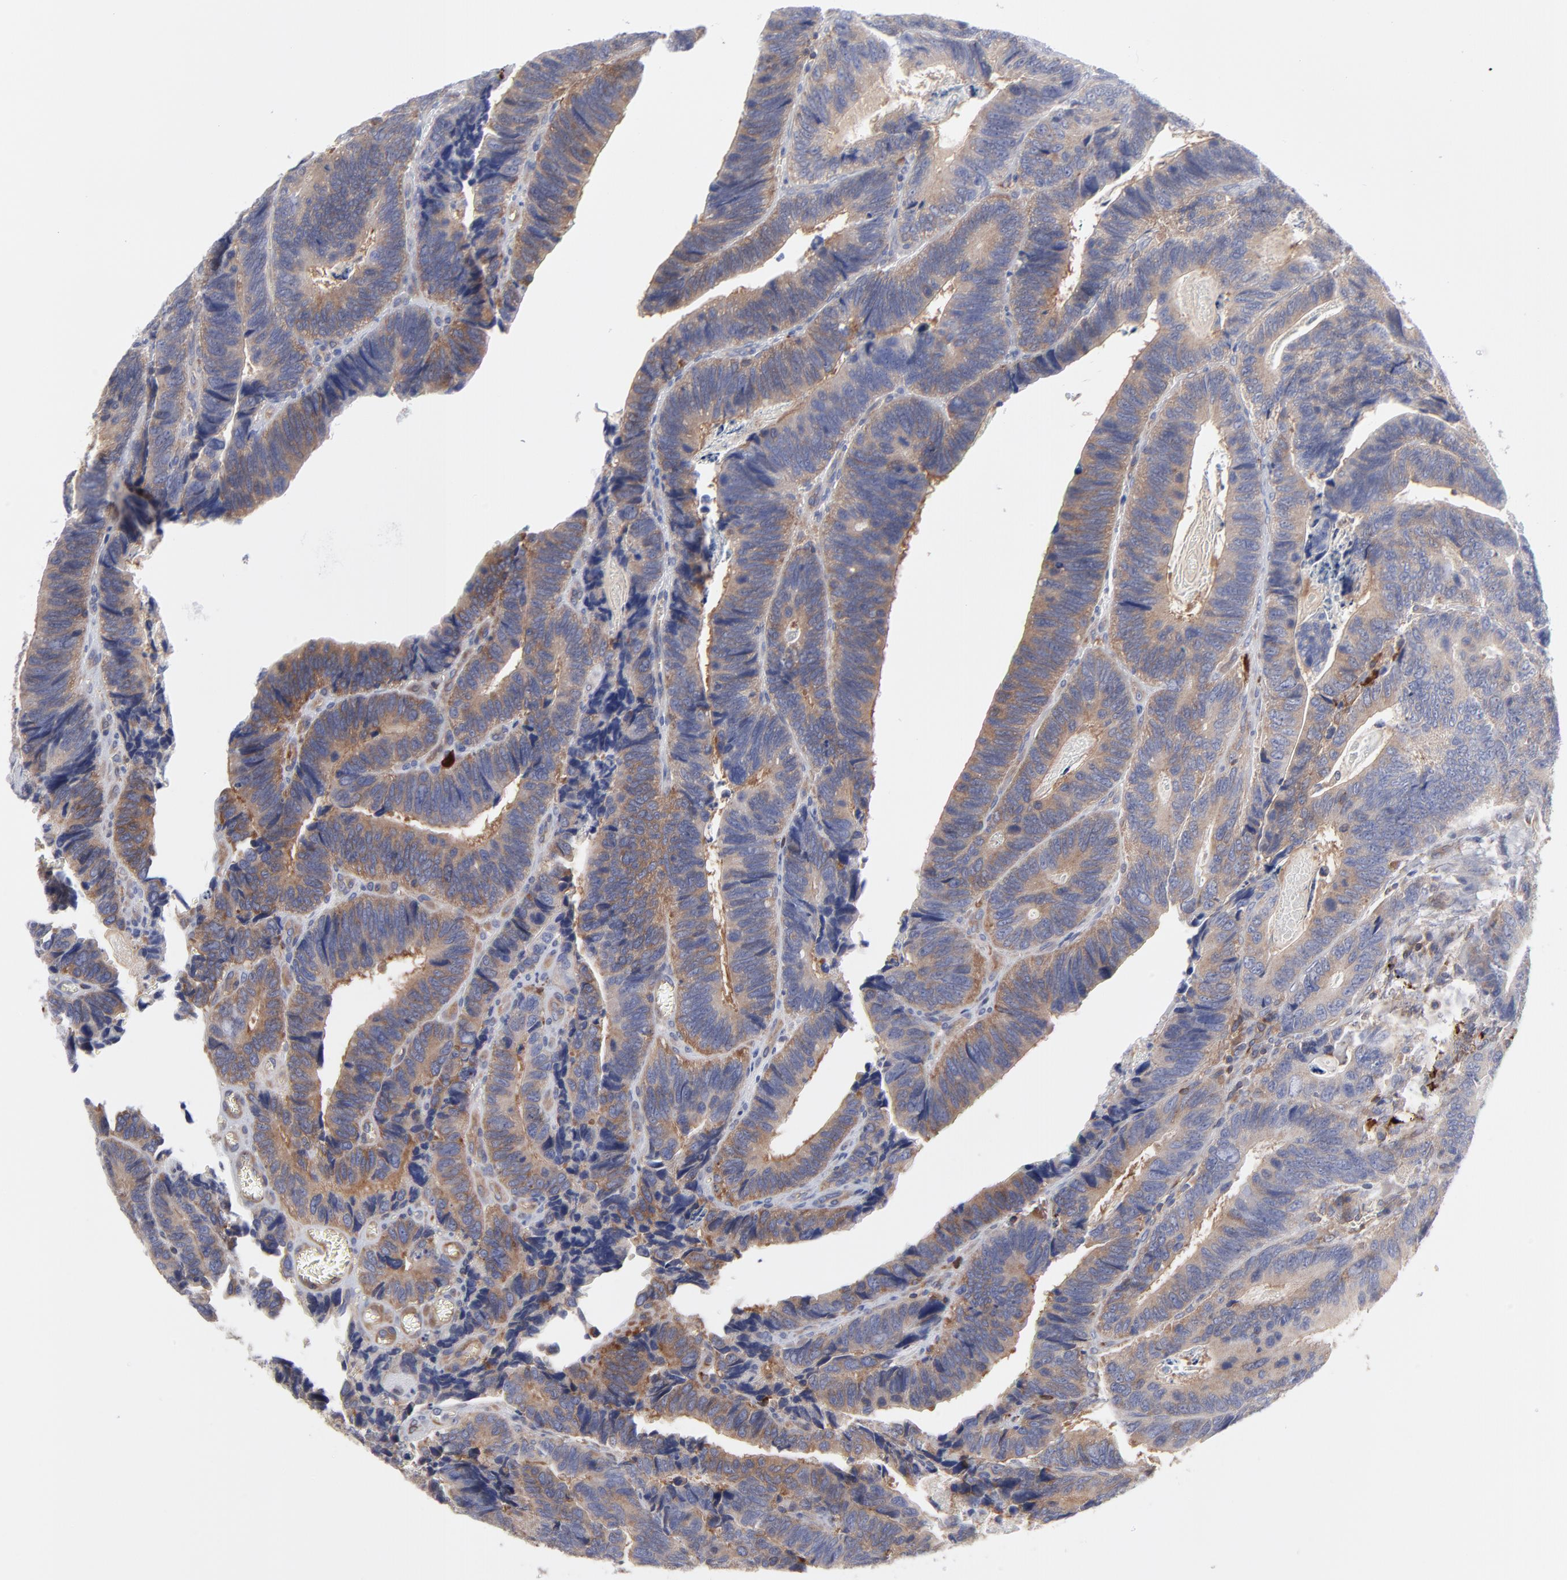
{"staining": {"intensity": "weak", "quantity": ">75%", "location": "cytoplasmic/membranous"}, "tissue": "colorectal cancer", "cell_type": "Tumor cells", "image_type": "cancer", "snomed": [{"axis": "morphology", "description": "Adenocarcinoma, NOS"}, {"axis": "topography", "description": "Colon"}], "caption": "Protein staining demonstrates weak cytoplasmic/membranous positivity in approximately >75% of tumor cells in colorectal cancer (adenocarcinoma).", "gene": "NFKBIA", "patient": {"sex": "male", "age": 72}}